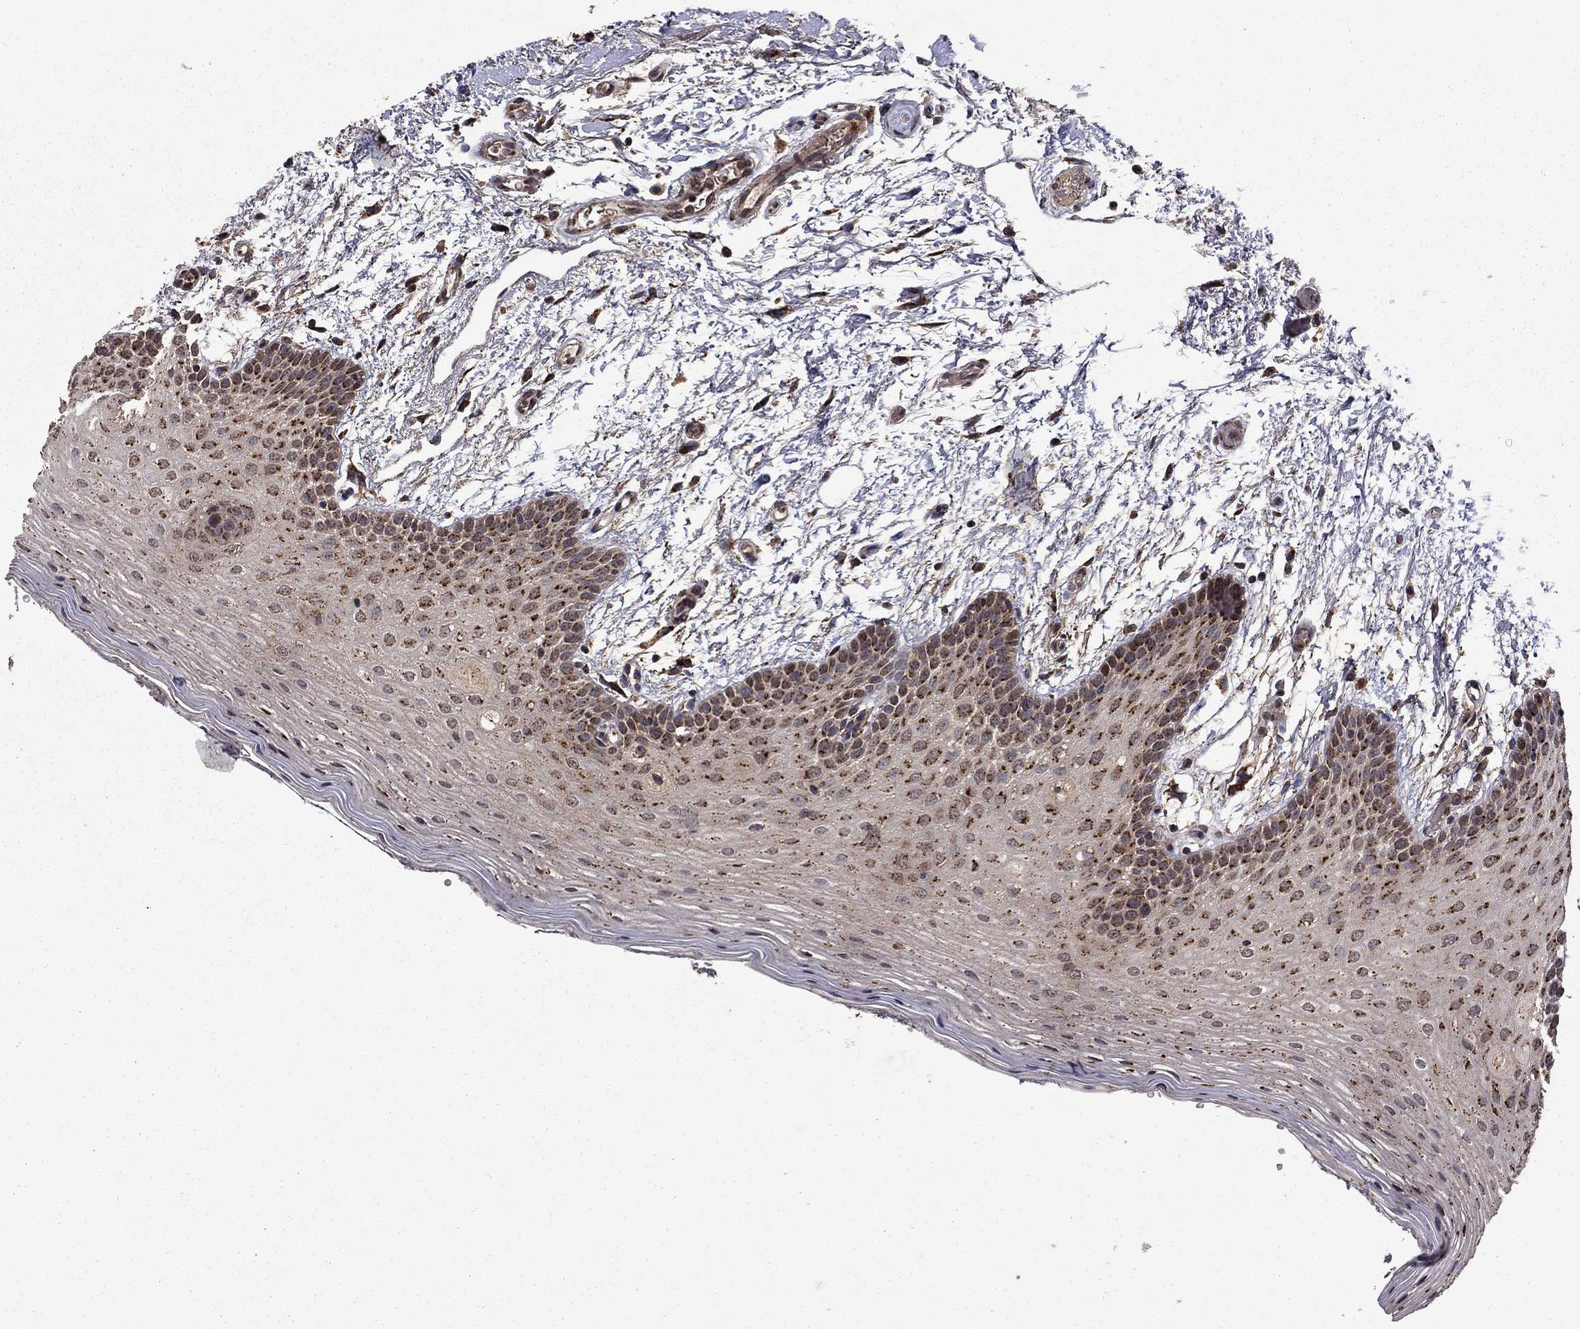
{"staining": {"intensity": "strong", "quantity": "25%-75%", "location": "cytoplasmic/membranous"}, "tissue": "oral mucosa", "cell_type": "Squamous epithelial cells", "image_type": "normal", "snomed": [{"axis": "morphology", "description": "Normal tissue, NOS"}, {"axis": "topography", "description": "Oral tissue"}, {"axis": "topography", "description": "Tounge, NOS"}], "caption": "Normal oral mucosa demonstrates strong cytoplasmic/membranous expression in approximately 25%-75% of squamous epithelial cells.", "gene": "ITM2B", "patient": {"sex": "female", "age": 86}}